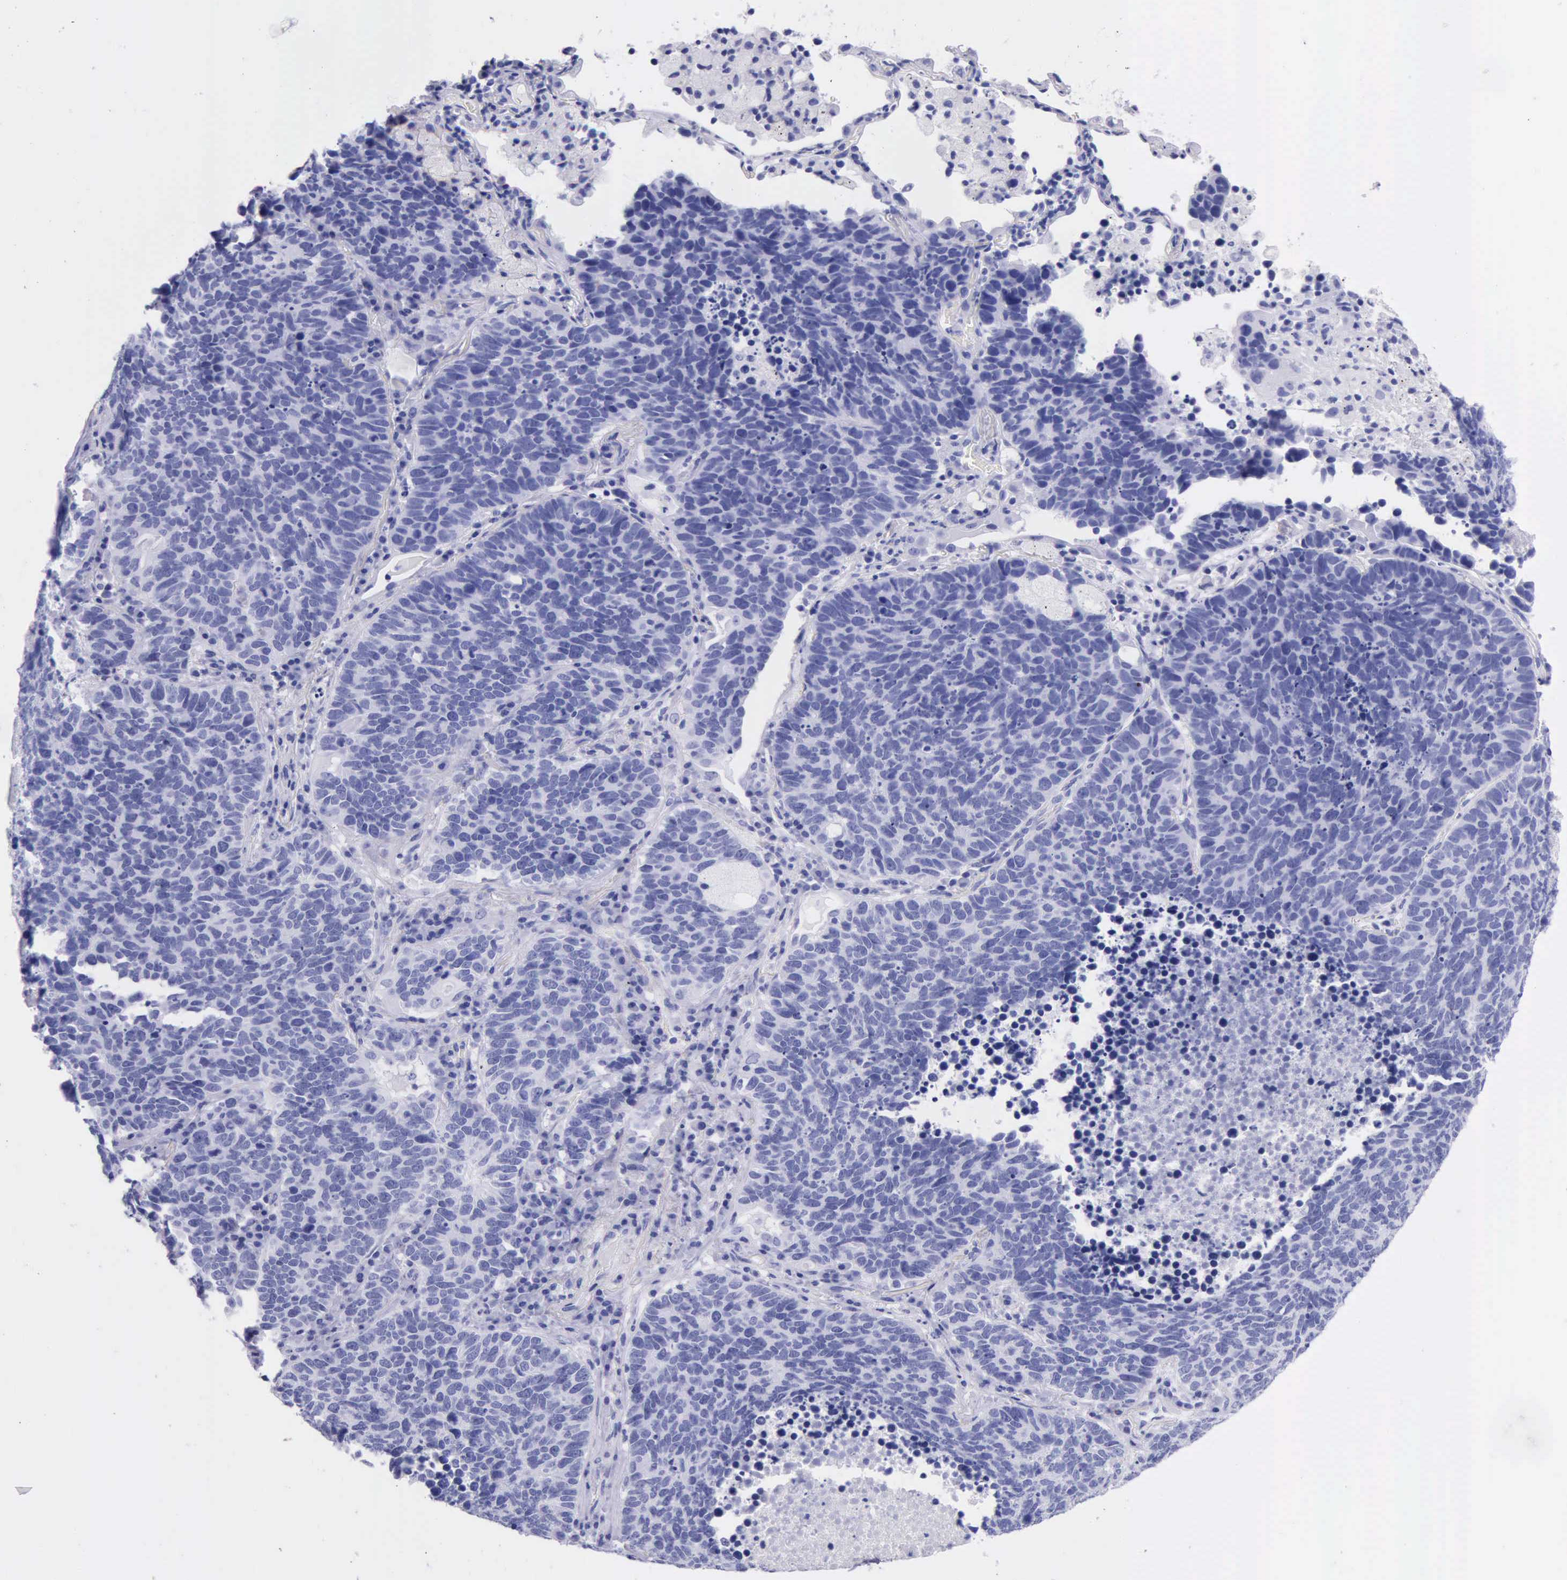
{"staining": {"intensity": "negative", "quantity": "none", "location": "none"}, "tissue": "lung cancer", "cell_type": "Tumor cells", "image_type": "cancer", "snomed": [{"axis": "morphology", "description": "Neoplasm, malignant, NOS"}, {"axis": "topography", "description": "Lung"}], "caption": "Immunohistochemistry histopathology image of lung cancer stained for a protein (brown), which displays no positivity in tumor cells.", "gene": "KLK3", "patient": {"sex": "female", "age": 75}}